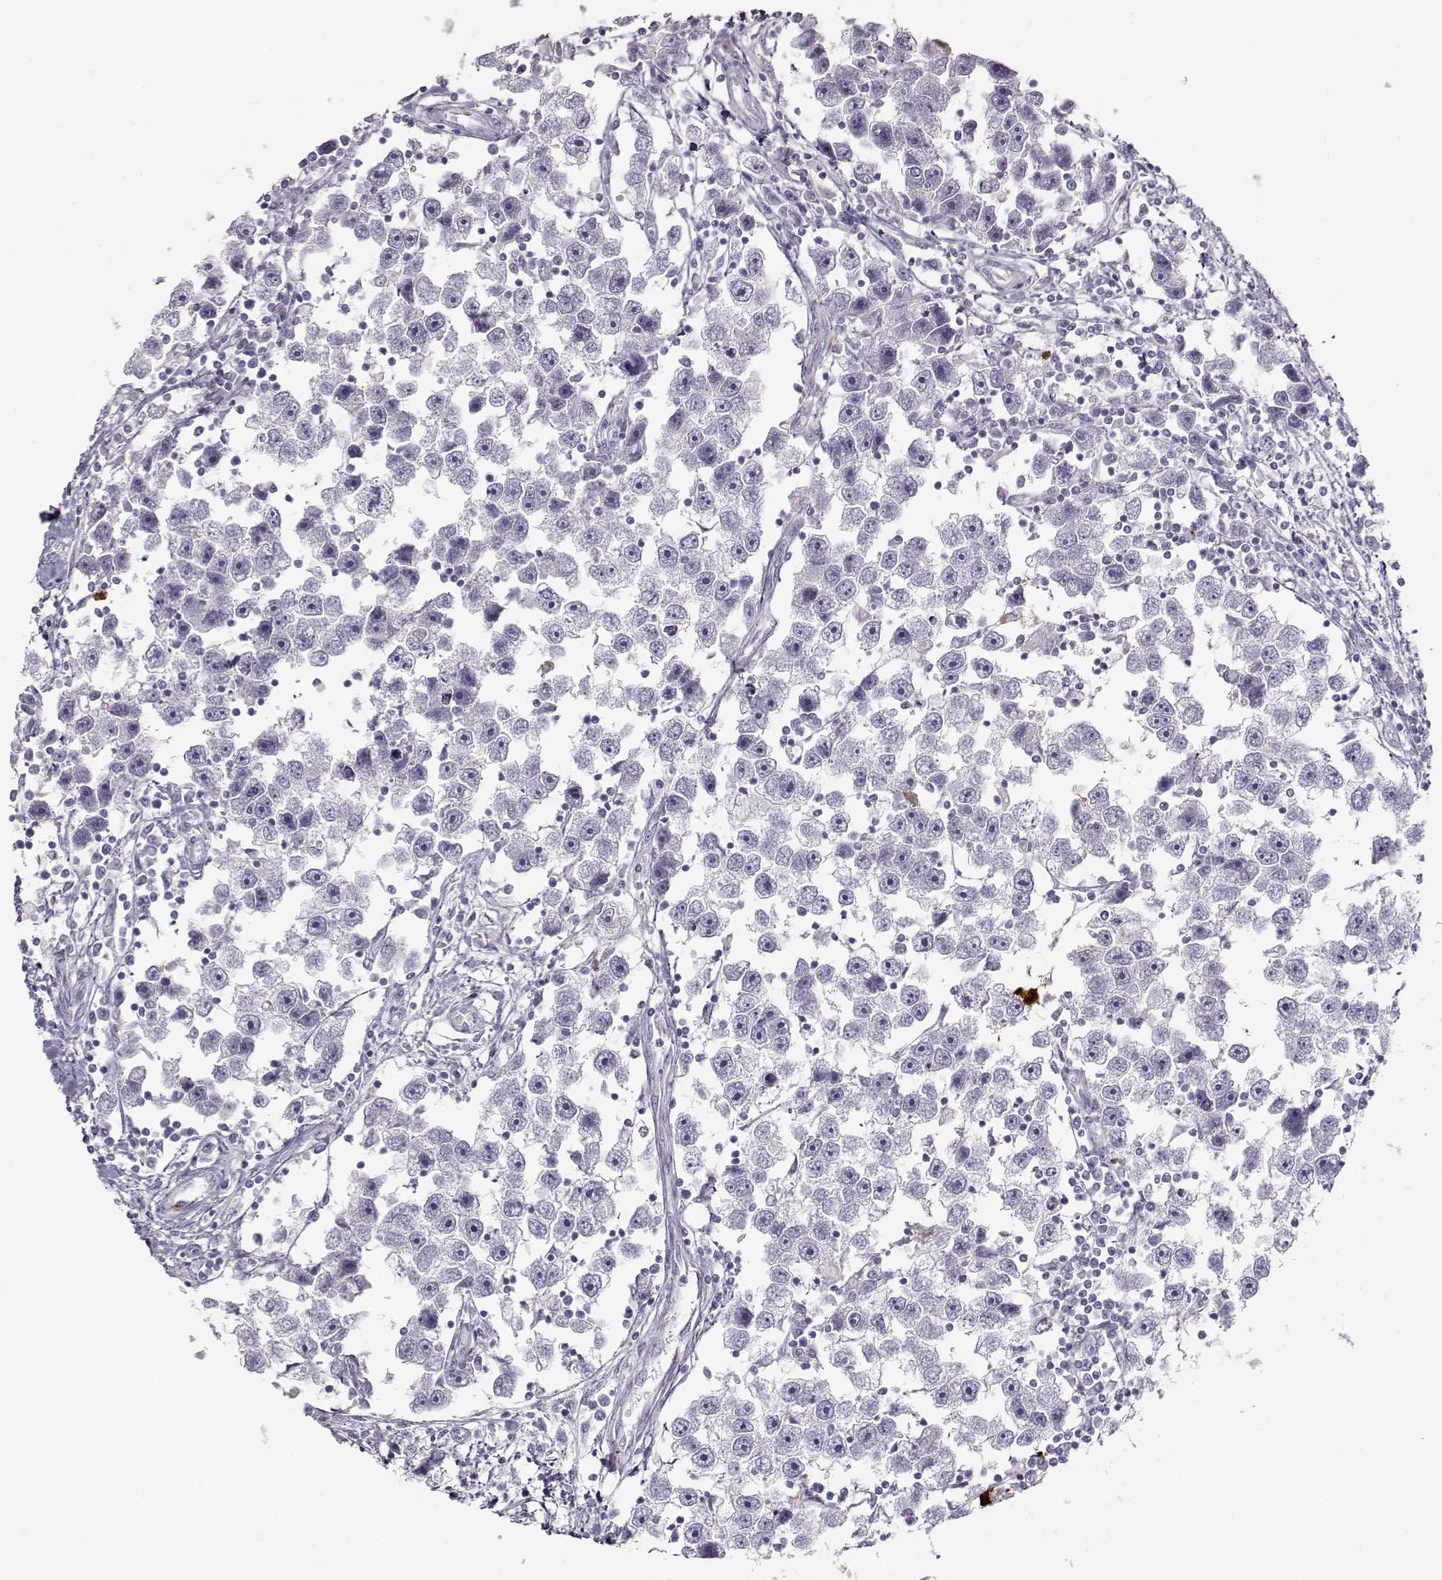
{"staining": {"intensity": "negative", "quantity": "none", "location": "none"}, "tissue": "testis cancer", "cell_type": "Tumor cells", "image_type": "cancer", "snomed": [{"axis": "morphology", "description": "Seminoma, NOS"}, {"axis": "topography", "description": "Testis"}], "caption": "Testis cancer was stained to show a protein in brown. There is no significant staining in tumor cells.", "gene": "S100B", "patient": {"sex": "male", "age": 30}}